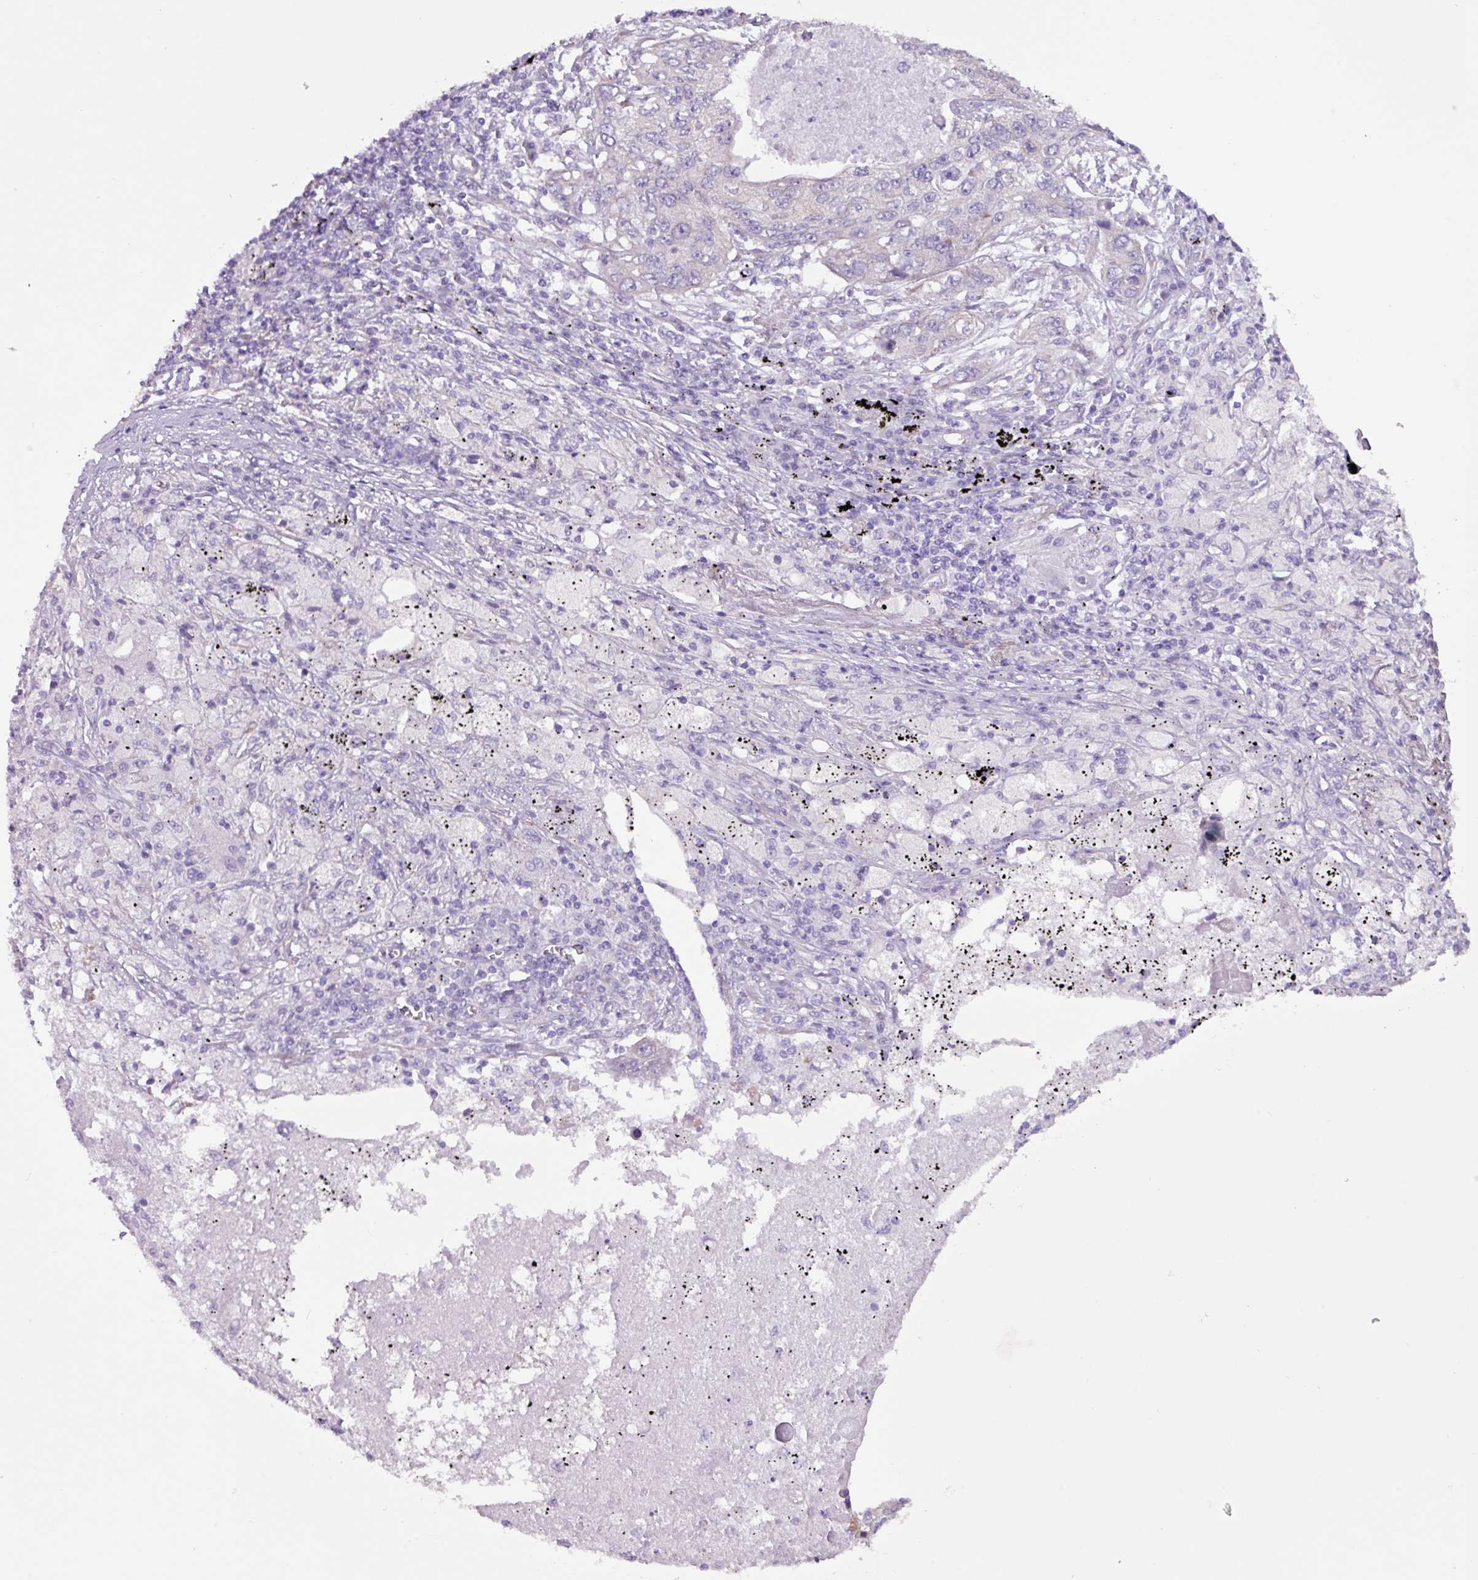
{"staining": {"intensity": "negative", "quantity": "none", "location": "none"}, "tissue": "lung cancer", "cell_type": "Tumor cells", "image_type": "cancer", "snomed": [{"axis": "morphology", "description": "Squamous cell carcinoma, NOS"}, {"axis": "topography", "description": "Lung"}], "caption": "The immunohistochemistry image has no significant staining in tumor cells of lung cancer tissue.", "gene": "SLC38A1", "patient": {"sex": "female", "age": 63}}